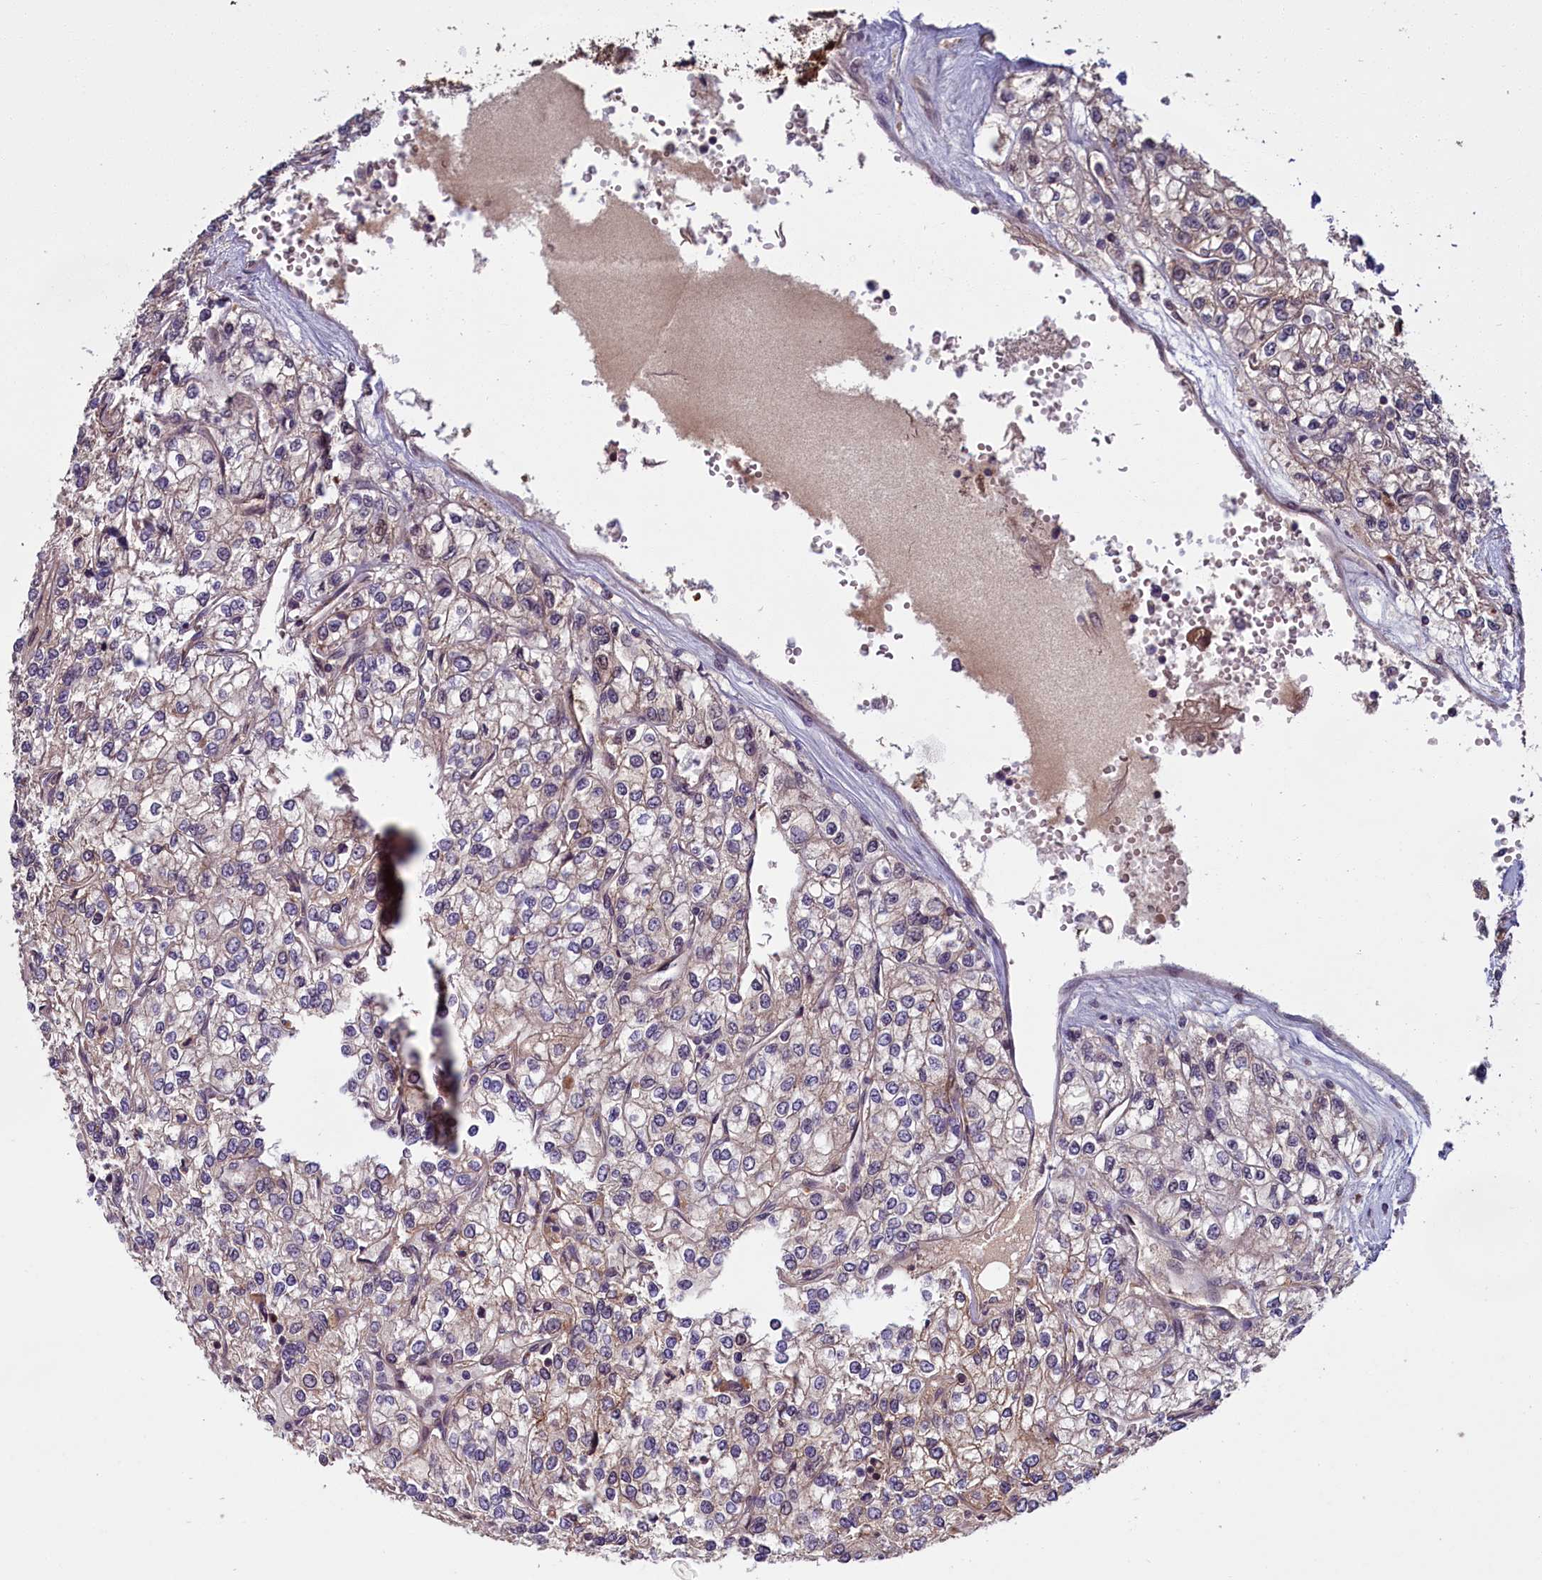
{"staining": {"intensity": "weak", "quantity": "<25%", "location": "cytoplasmic/membranous"}, "tissue": "renal cancer", "cell_type": "Tumor cells", "image_type": "cancer", "snomed": [{"axis": "morphology", "description": "Adenocarcinoma, NOS"}, {"axis": "topography", "description": "Kidney"}], "caption": "This is a photomicrograph of IHC staining of renal adenocarcinoma, which shows no expression in tumor cells.", "gene": "DENND1B", "patient": {"sex": "male", "age": 80}}